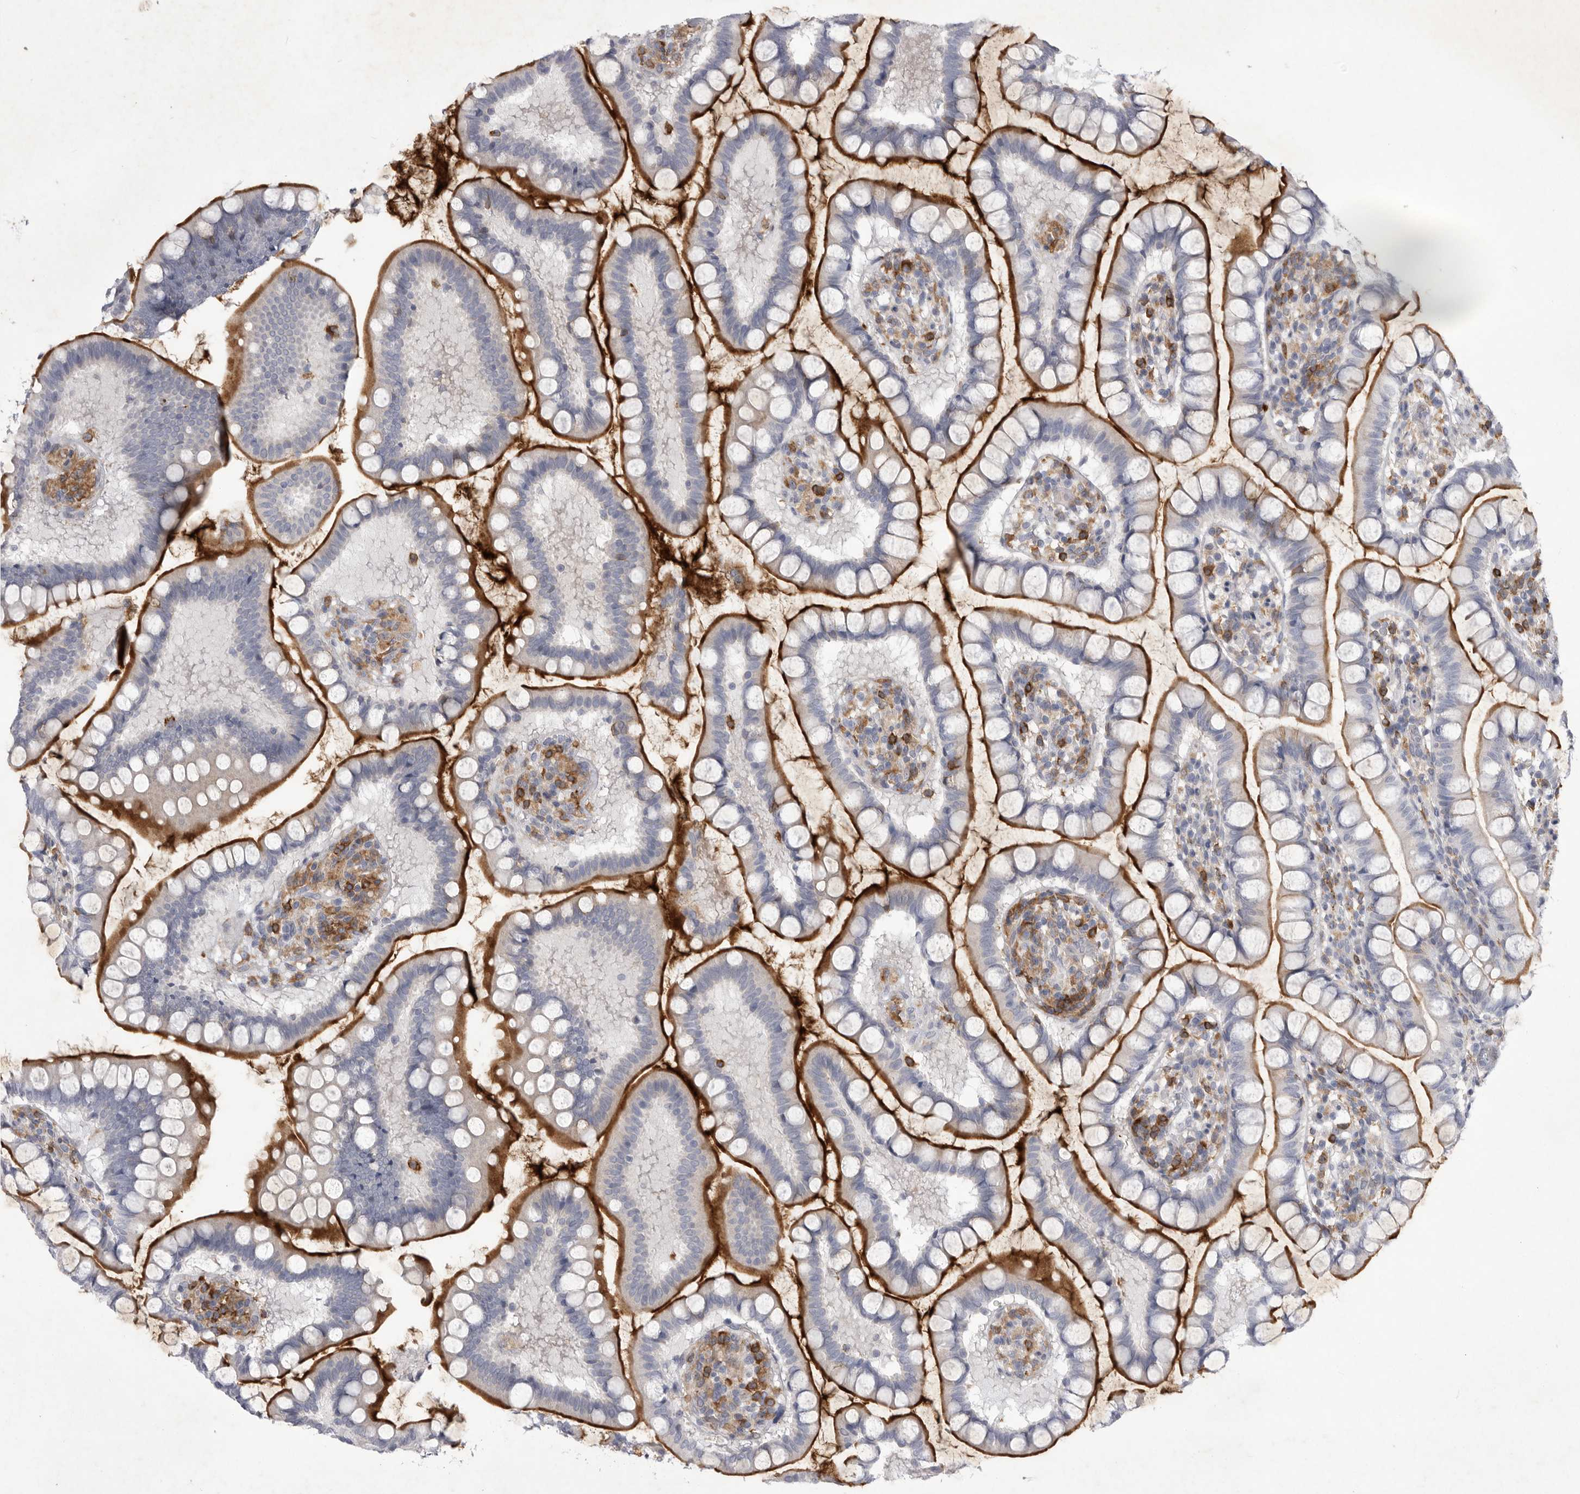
{"staining": {"intensity": "strong", "quantity": ">75%", "location": "cytoplasmic/membranous"}, "tissue": "small intestine", "cell_type": "Glandular cells", "image_type": "normal", "snomed": [{"axis": "morphology", "description": "Normal tissue, NOS"}, {"axis": "topography", "description": "Small intestine"}], "caption": "Brown immunohistochemical staining in normal small intestine demonstrates strong cytoplasmic/membranous positivity in approximately >75% of glandular cells. (Stains: DAB in brown, nuclei in blue, Microscopy: brightfield microscopy at high magnification).", "gene": "SIGLEC10", "patient": {"sex": "female", "age": 84}}